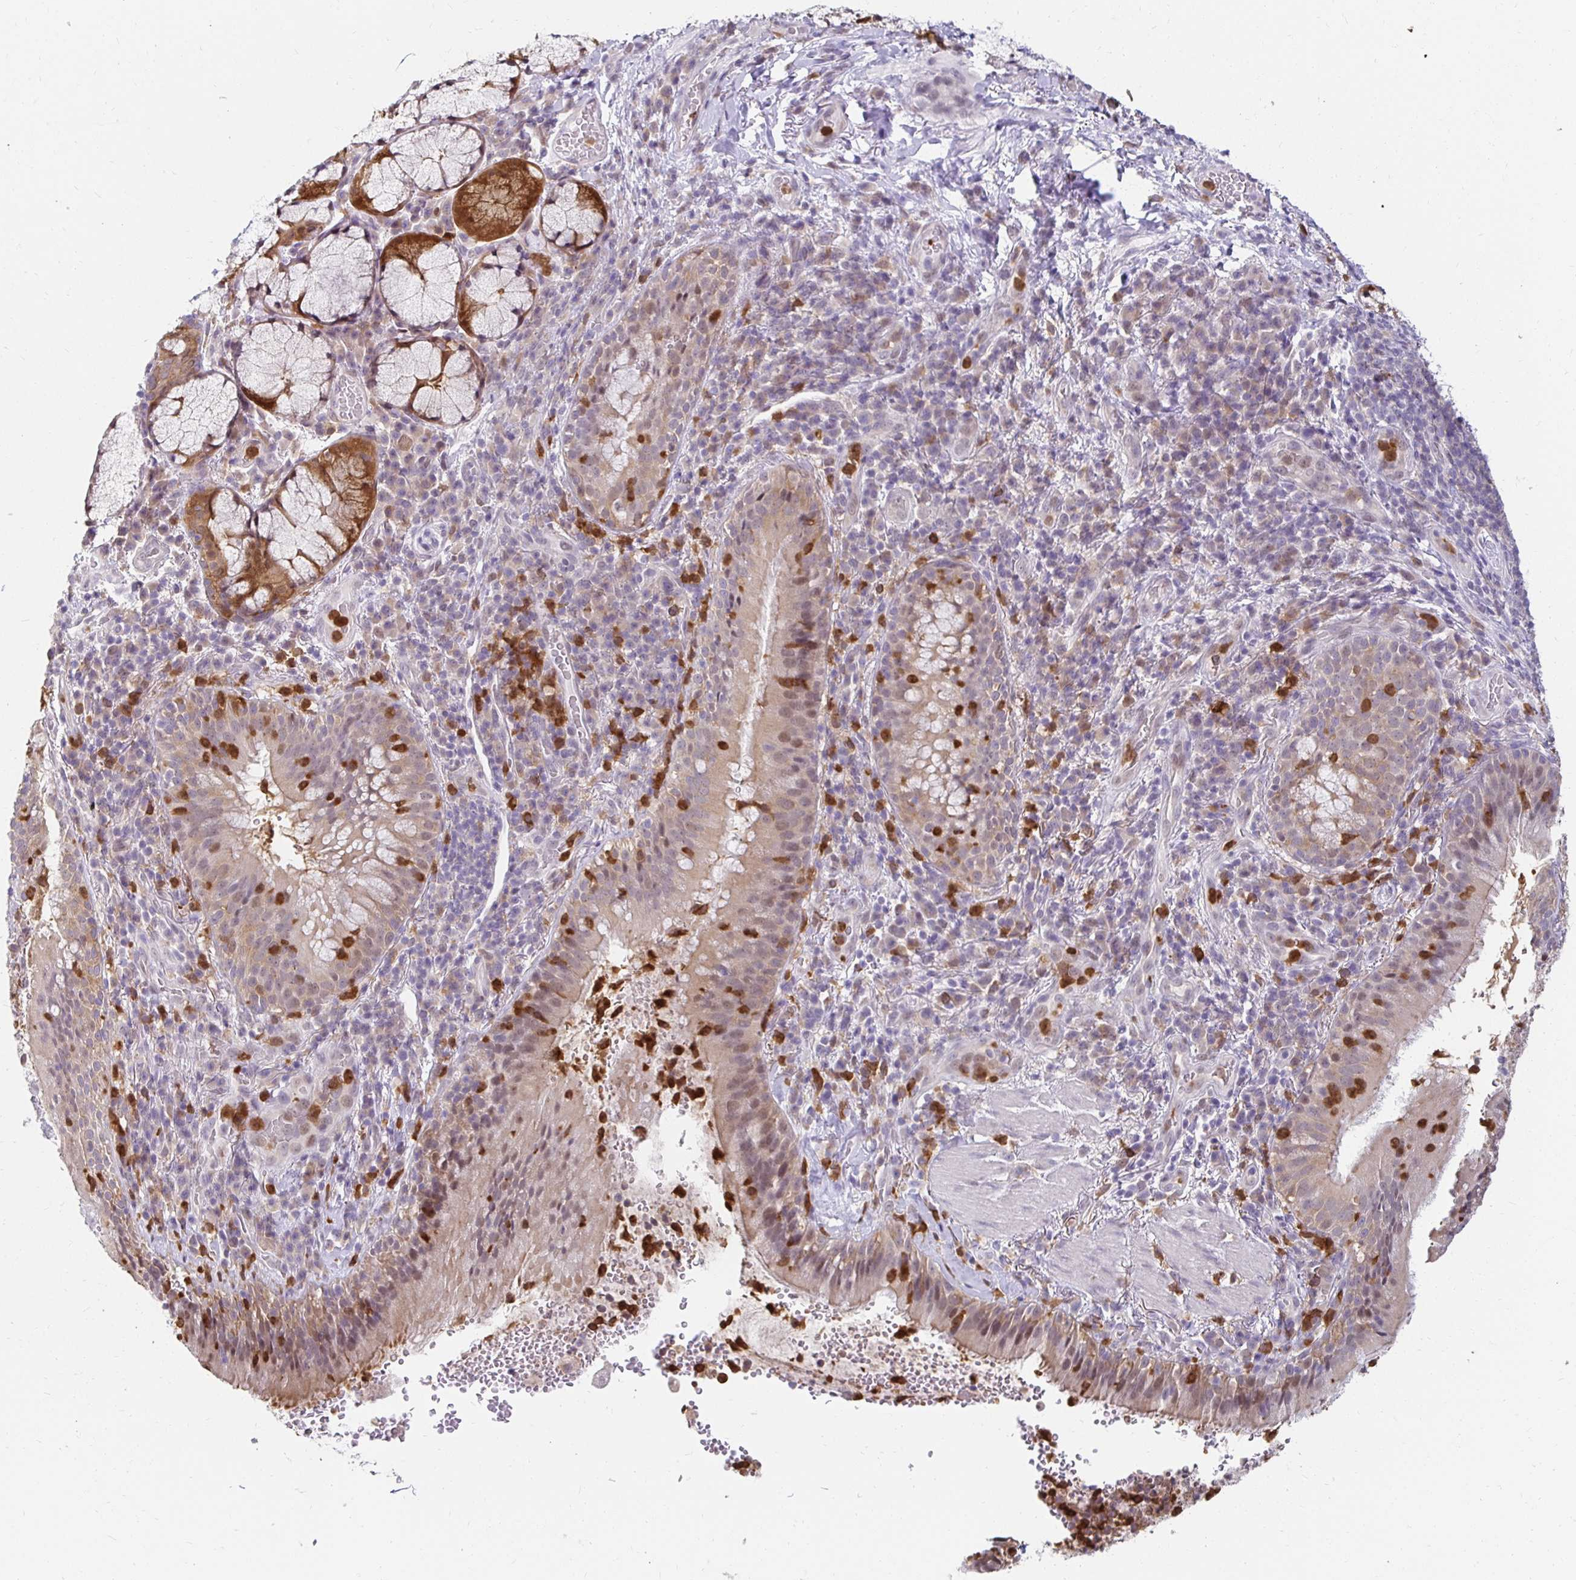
{"staining": {"intensity": "weak", "quantity": "<25%", "location": "cytoplasmic/membranous"}, "tissue": "bronchus", "cell_type": "Respiratory epithelial cells", "image_type": "normal", "snomed": [{"axis": "morphology", "description": "Normal tissue, NOS"}, {"axis": "topography", "description": "Lymph node"}, {"axis": "topography", "description": "Bronchus"}], "caption": "Respiratory epithelial cells show no significant expression in benign bronchus. The staining is performed using DAB brown chromogen with nuclei counter-stained in using hematoxylin.", "gene": "PADI2", "patient": {"sex": "male", "age": 56}}